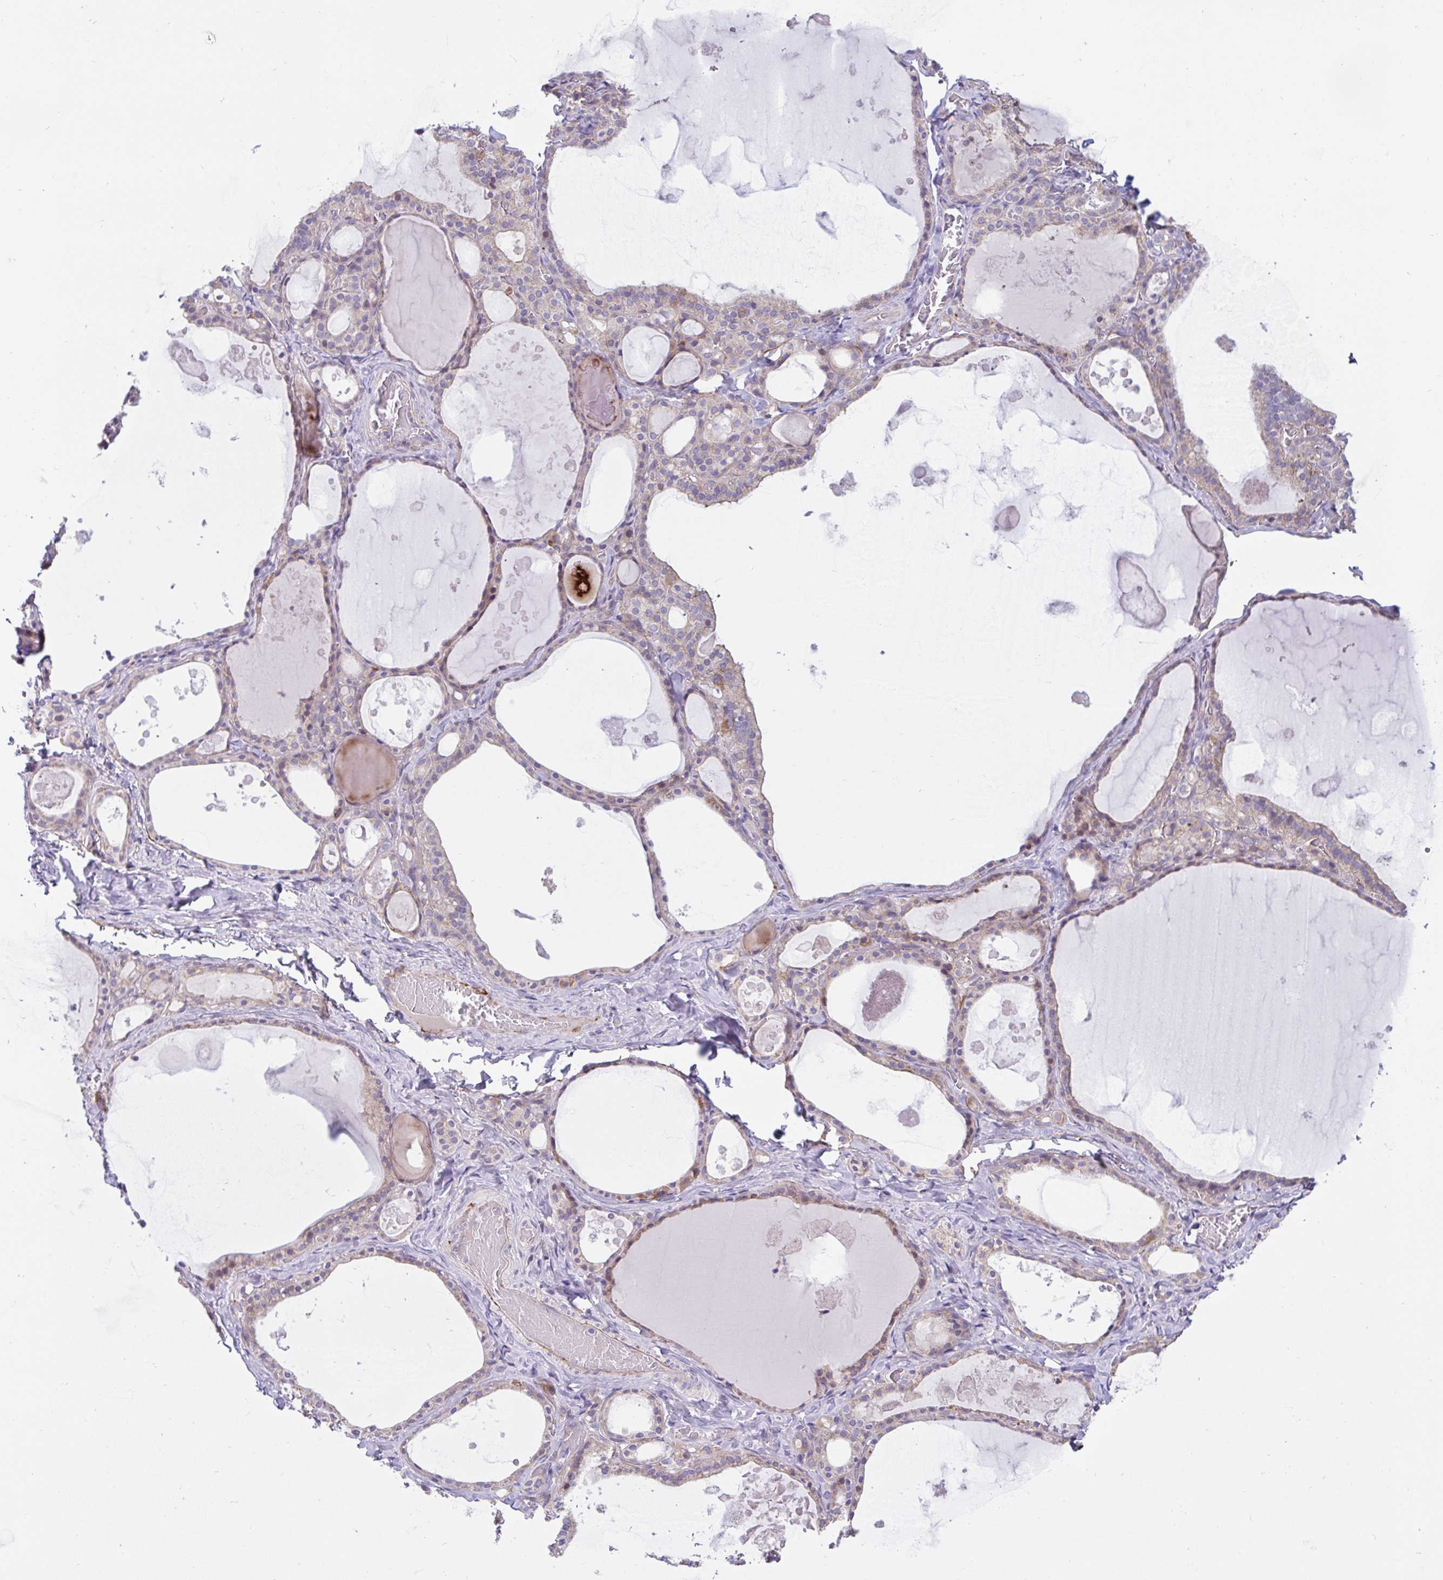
{"staining": {"intensity": "weak", "quantity": "25%-75%", "location": "cytoplasmic/membranous"}, "tissue": "thyroid gland", "cell_type": "Glandular cells", "image_type": "normal", "snomed": [{"axis": "morphology", "description": "Normal tissue, NOS"}, {"axis": "topography", "description": "Thyroid gland"}], "caption": "Benign thyroid gland exhibits weak cytoplasmic/membranous expression in approximately 25%-75% of glandular cells, visualized by immunohistochemistry.", "gene": "IL37", "patient": {"sex": "male", "age": 56}}